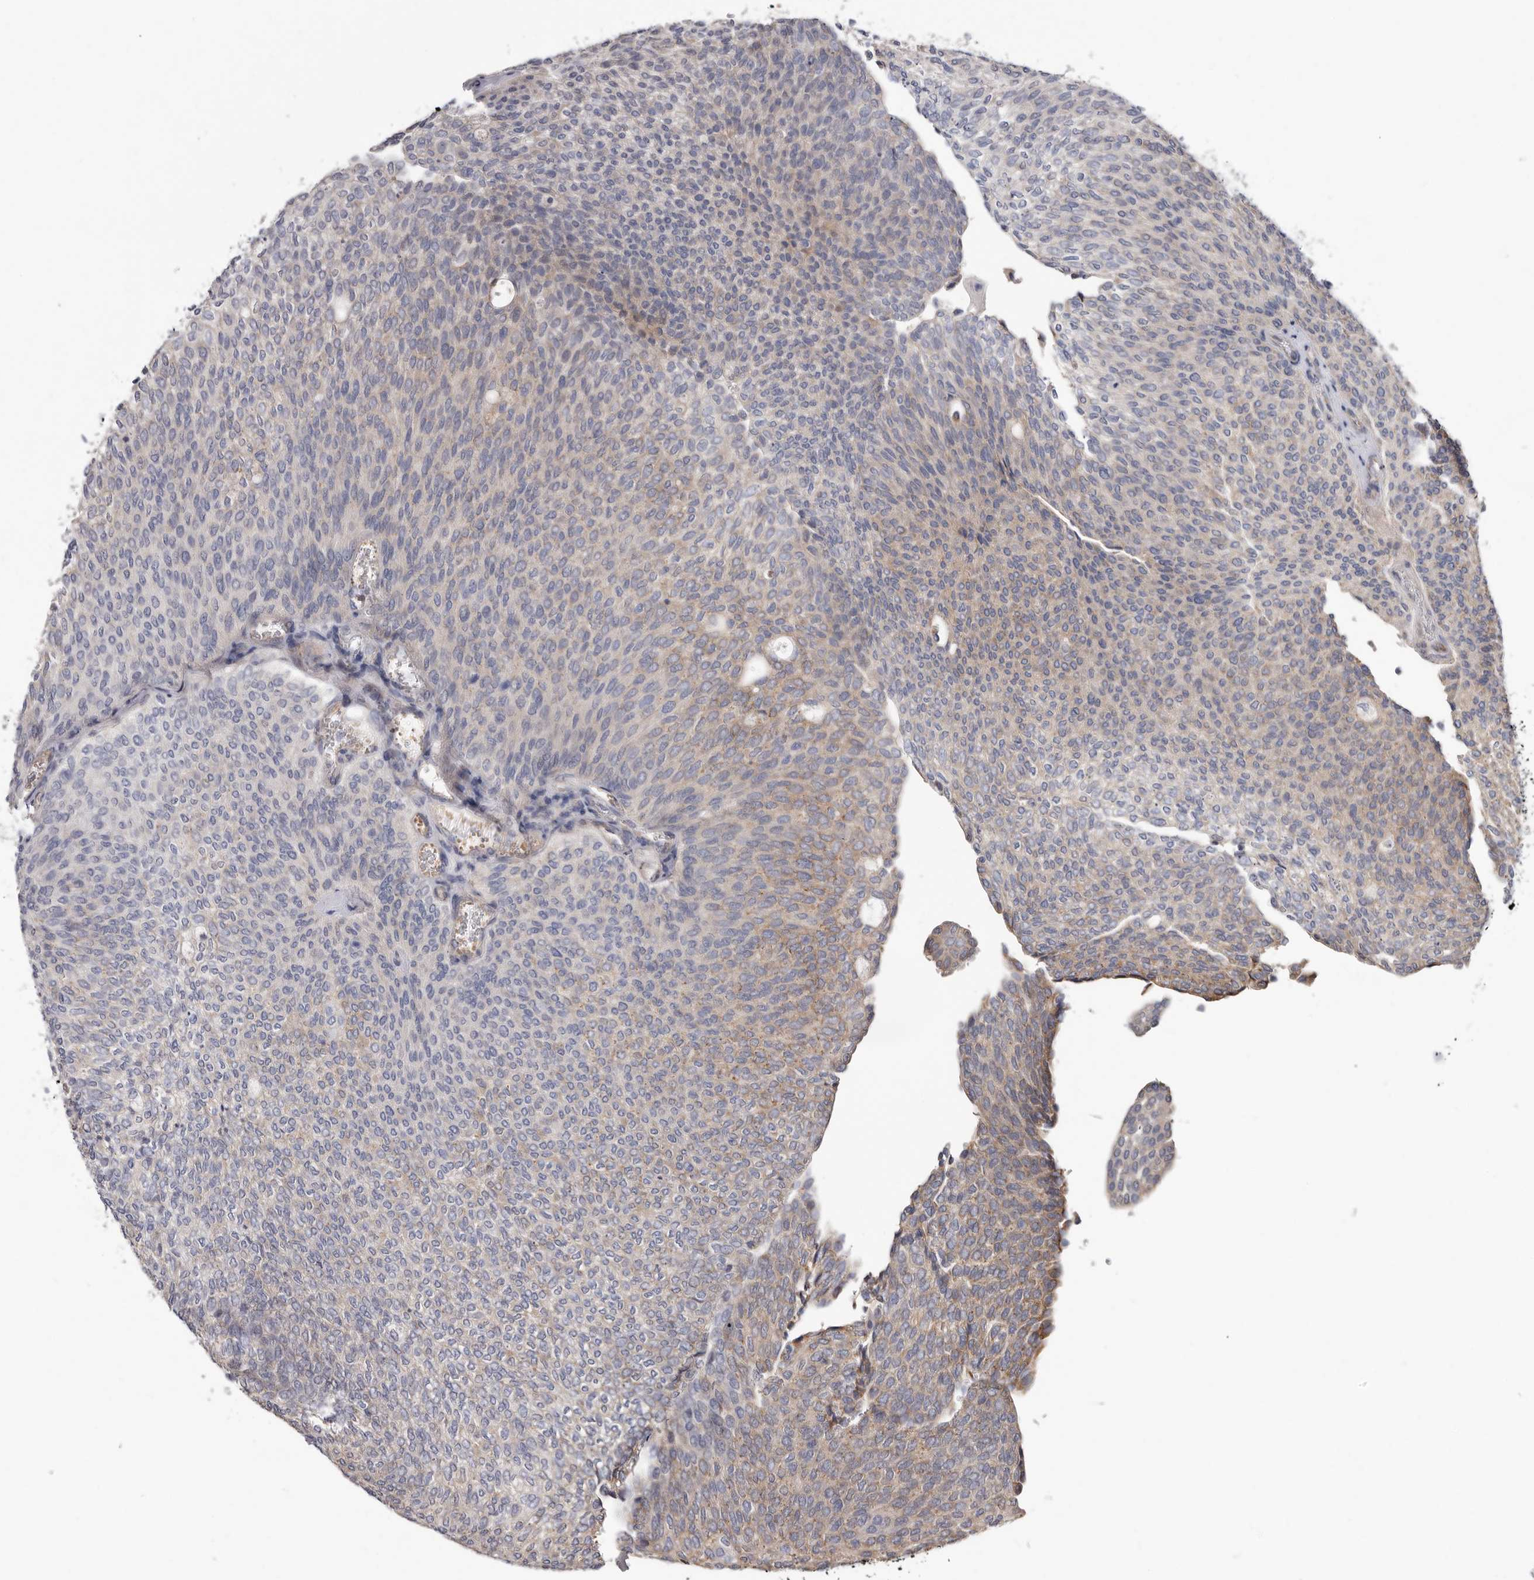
{"staining": {"intensity": "weak", "quantity": "25%-75%", "location": "cytoplasmic/membranous"}, "tissue": "urothelial cancer", "cell_type": "Tumor cells", "image_type": "cancer", "snomed": [{"axis": "morphology", "description": "Urothelial carcinoma, Low grade"}, {"axis": "topography", "description": "Urinary bladder"}], "caption": "Low-grade urothelial carcinoma tissue demonstrates weak cytoplasmic/membranous expression in approximately 25%-75% of tumor cells", "gene": "ASIC5", "patient": {"sex": "female", "age": 79}}